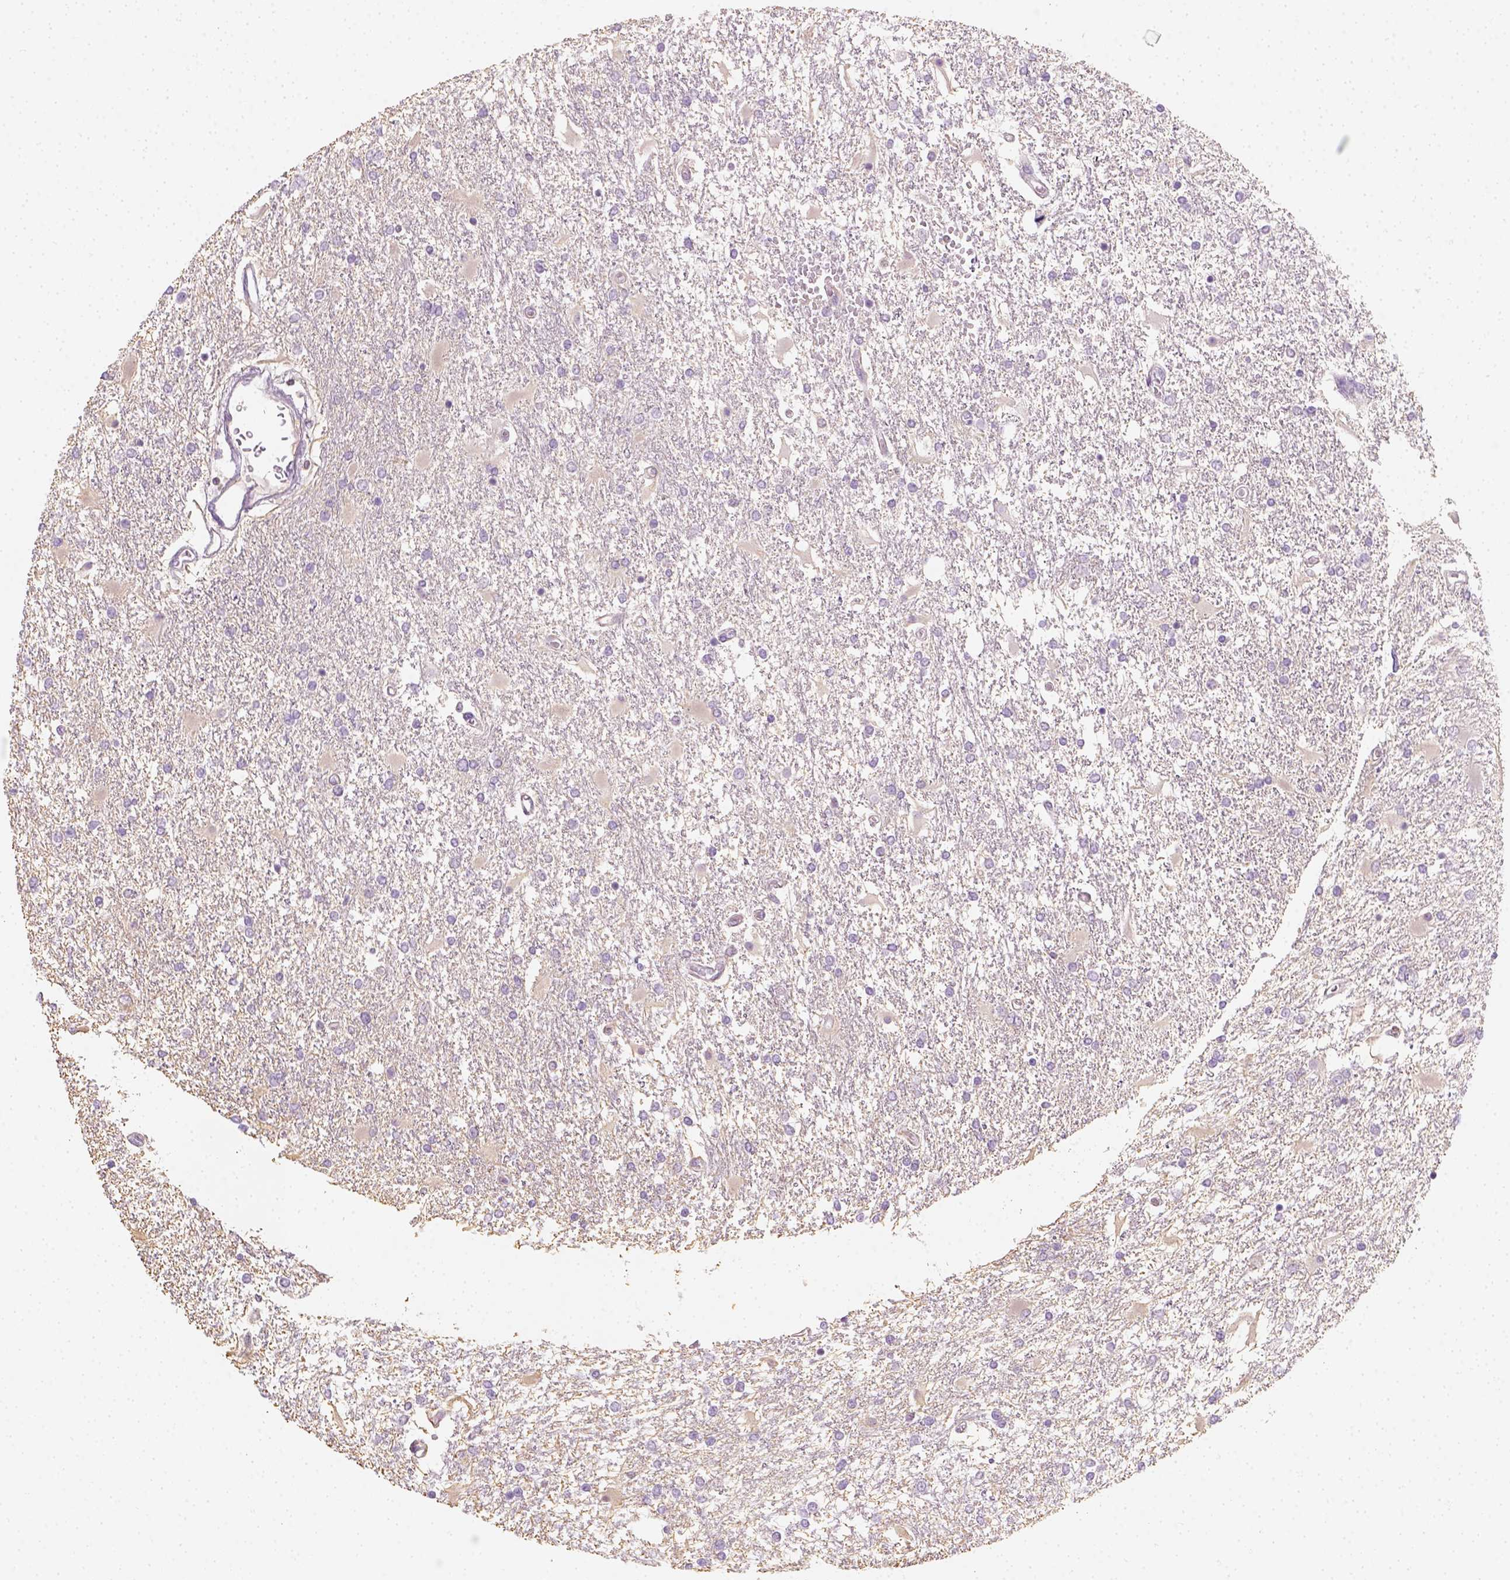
{"staining": {"intensity": "negative", "quantity": "none", "location": "none"}, "tissue": "glioma", "cell_type": "Tumor cells", "image_type": "cancer", "snomed": [{"axis": "morphology", "description": "Glioma, malignant, High grade"}, {"axis": "topography", "description": "Cerebral cortex"}], "caption": "This is an IHC image of glioma. There is no staining in tumor cells.", "gene": "EPHB1", "patient": {"sex": "male", "age": 79}}